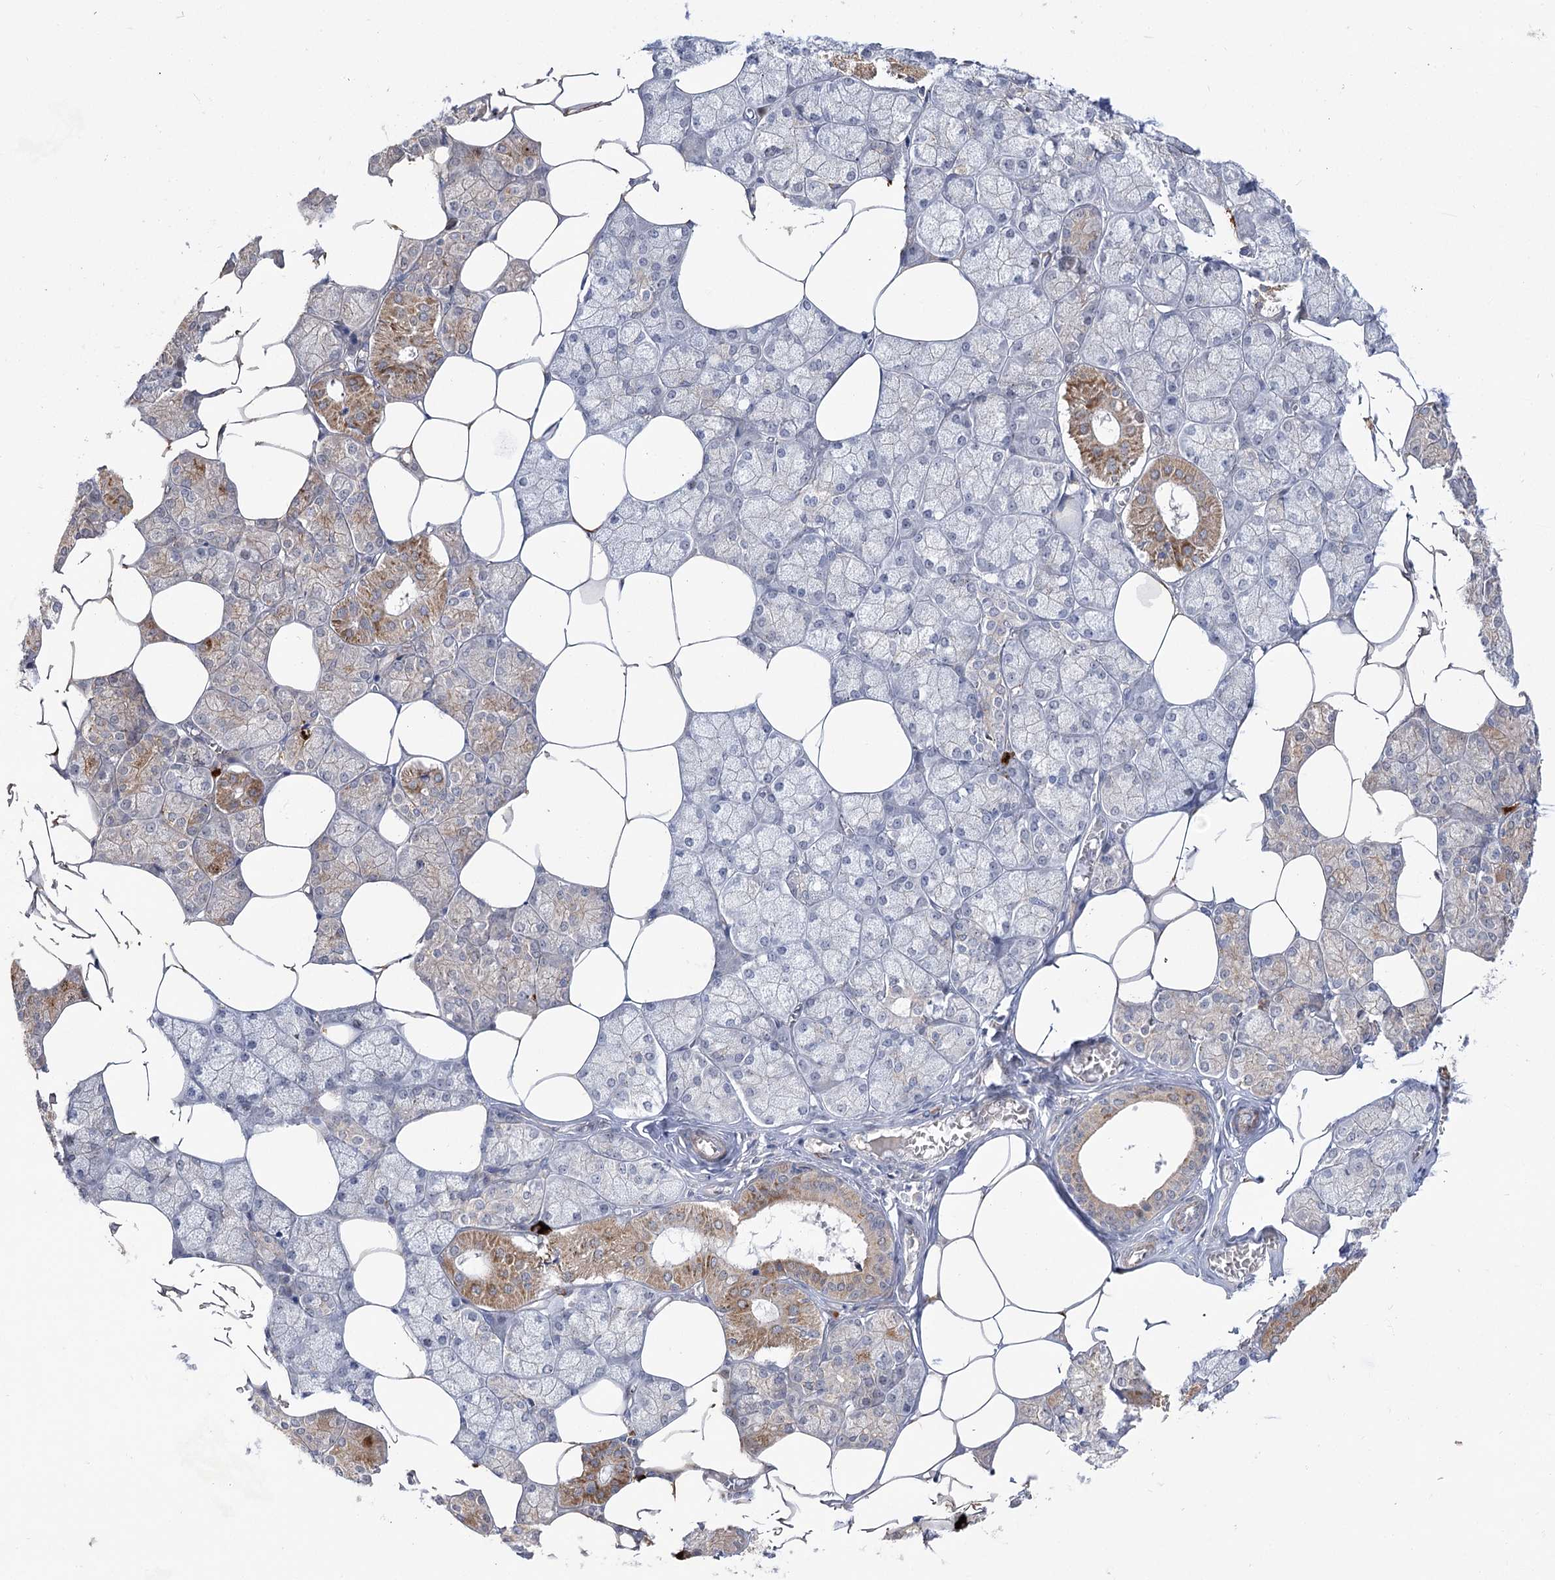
{"staining": {"intensity": "moderate", "quantity": "<25%", "location": "cytoplasmic/membranous"}, "tissue": "salivary gland", "cell_type": "Glandular cells", "image_type": "normal", "snomed": [{"axis": "morphology", "description": "Normal tissue, NOS"}, {"axis": "topography", "description": "Salivary gland"}], "caption": "Immunohistochemical staining of unremarkable salivary gland demonstrates low levels of moderate cytoplasmic/membranous staining in approximately <25% of glandular cells. (DAB IHC with brightfield microscopy, high magnification).", "gene": "ARHGAP32", "patient": {"sex": "male", "age": 62}}